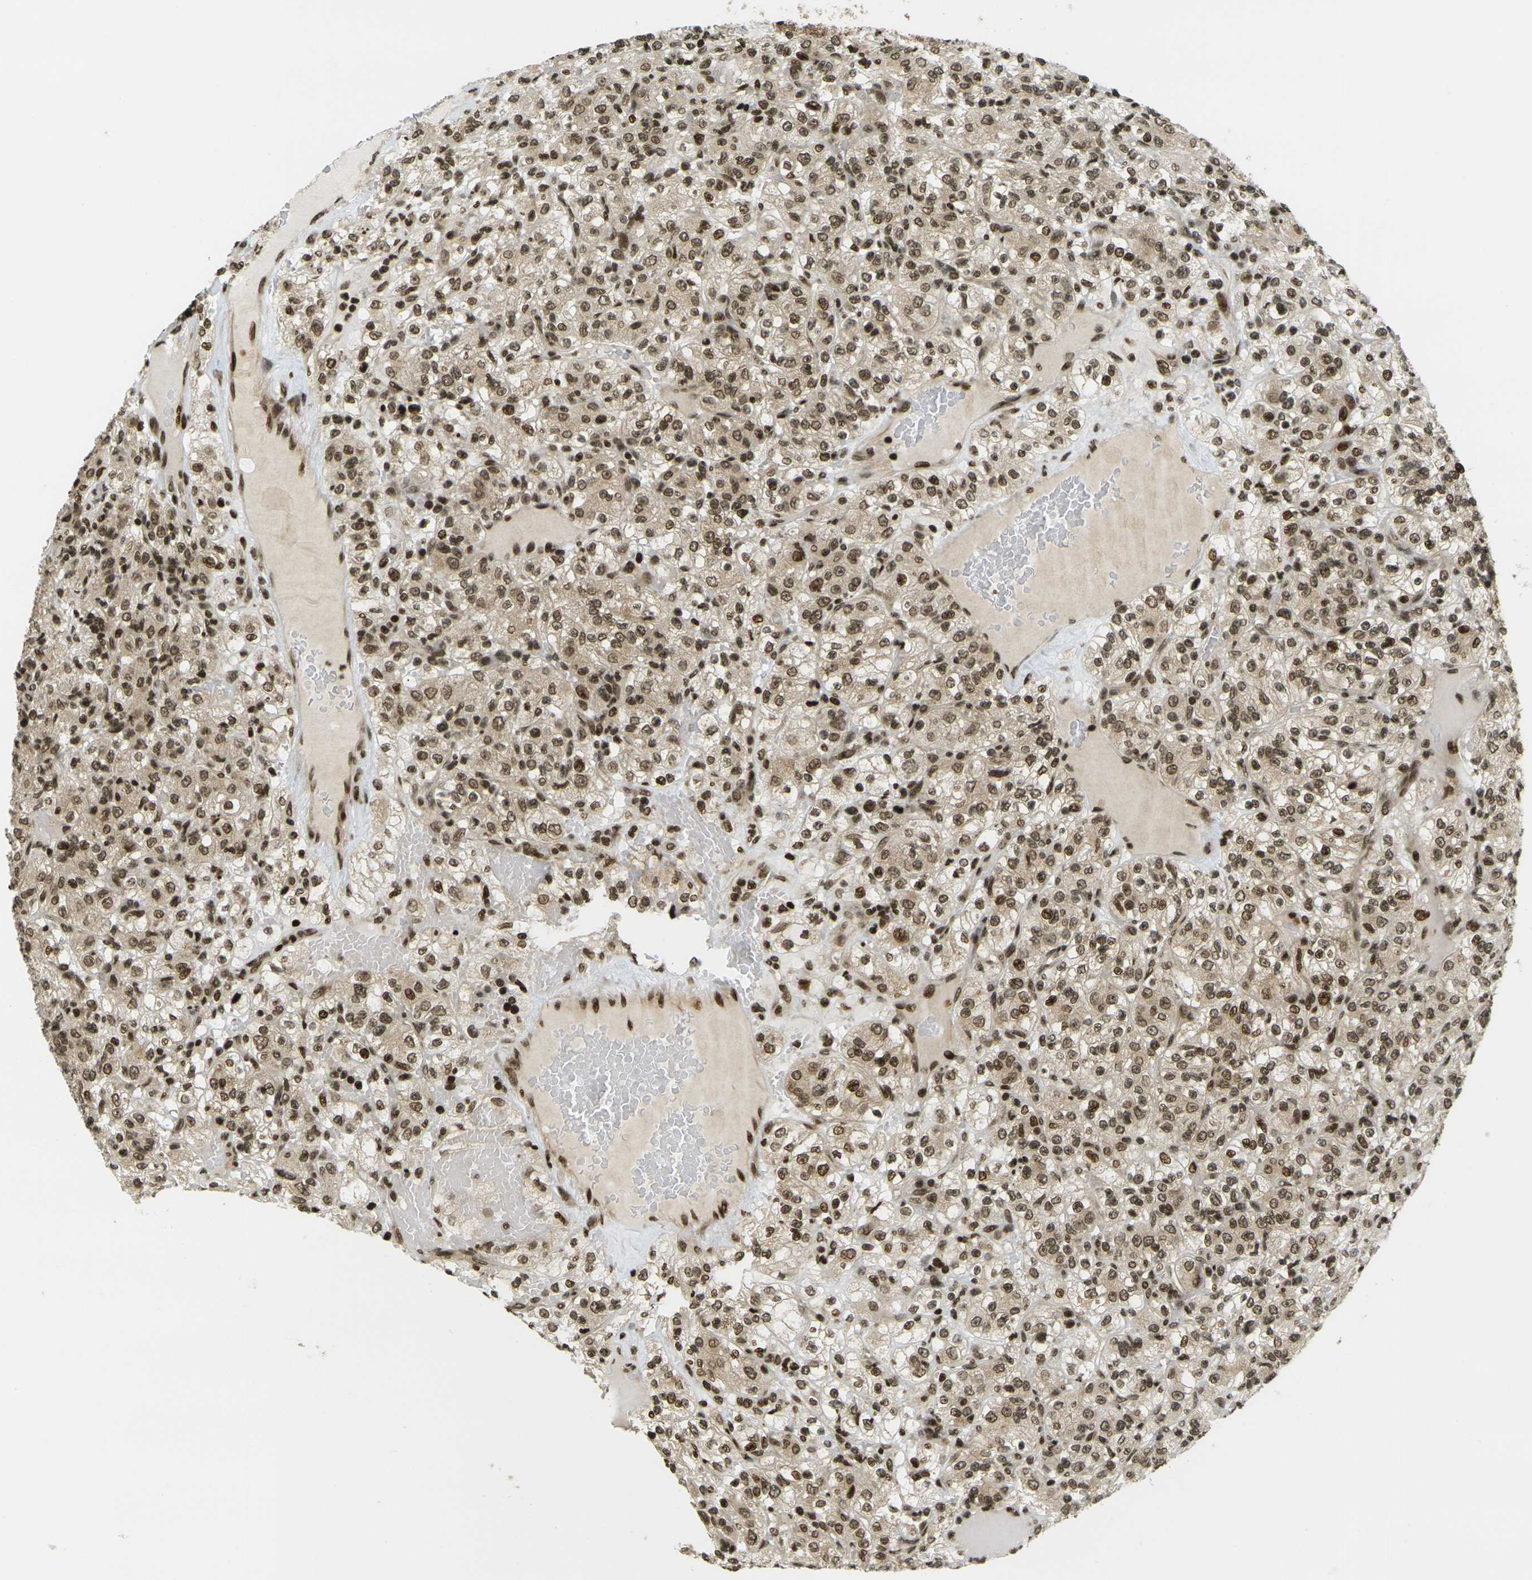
{"staining": {"intensity": "moderate", "quantity": ">75%", "location": "cytoplasmic/membranous,nuclear"}, "tissue": "renal cancer", "cell_type": "Tumor cells", "image_type": "cancer", "snomed": [{"axis": "morphology", "description": "Normal tissue, NOS"}, {"axis": "morphology", "description": "Adenocarcinoma, NOS"}, {"axis": "topography", "description": "Kidney"}], "caption": "Moderate cytoplasmic/membranous and nuclear protein staining is seen in approximately >75% of tumor cells in renal cancer.", "gene": "RUVBL2", "patient": {"sex": "female", "age": 72}}